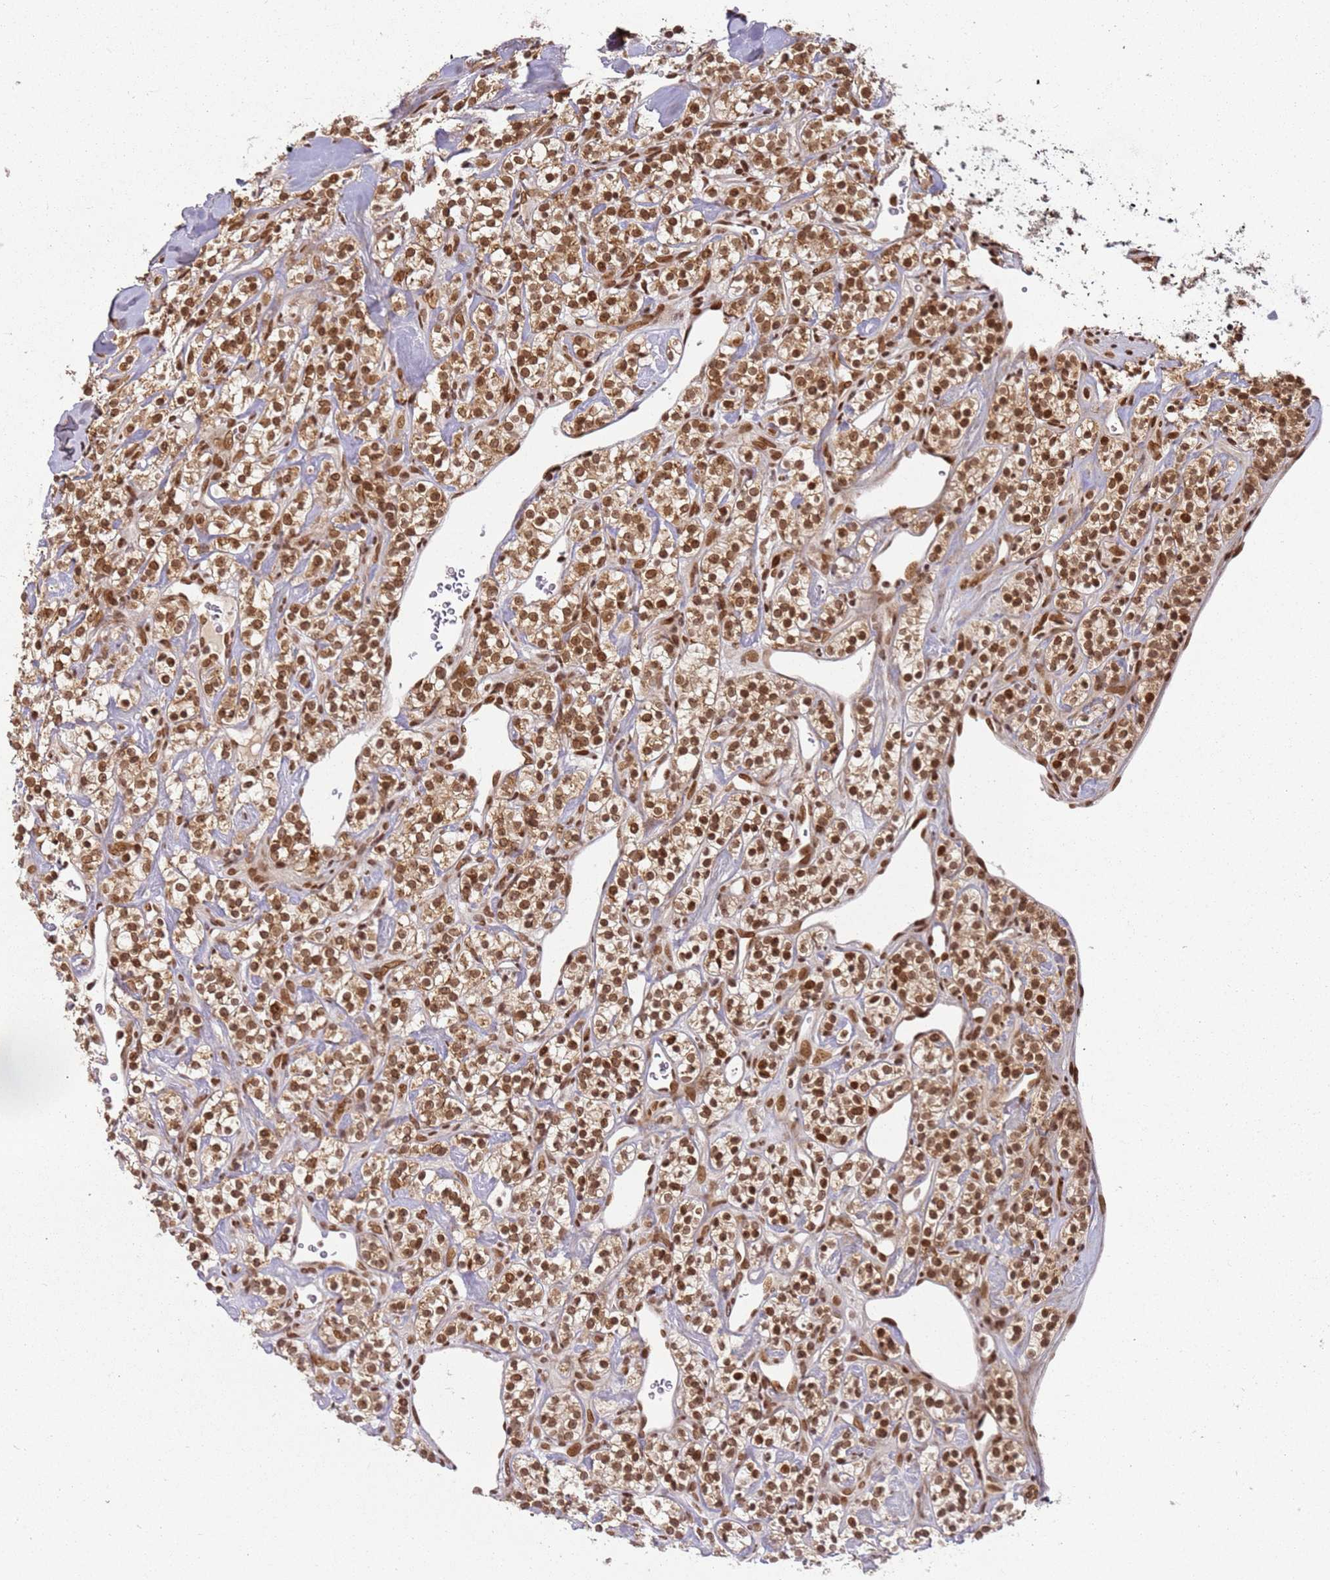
{"staining": {"intensity": "moderate", "quantity": ">75%", "location": "nuclear"}, "tissue": "renal cancer", "cell_type": "Tumor cells", "image_type": "cancer", "snomed": [{"axis": "morphology", "description": "Adenocarcinoma, NOS"}, {"axis": "topography", "description": "Kidney"}], "caption": "Immunohistochemical staining of adenocarcinoma (renal) exhibits moderate nuclear protein staining in about >75% of tumor cells.", "gene": "TENT4A", "patient": {"sex": "male", "age": 77}}